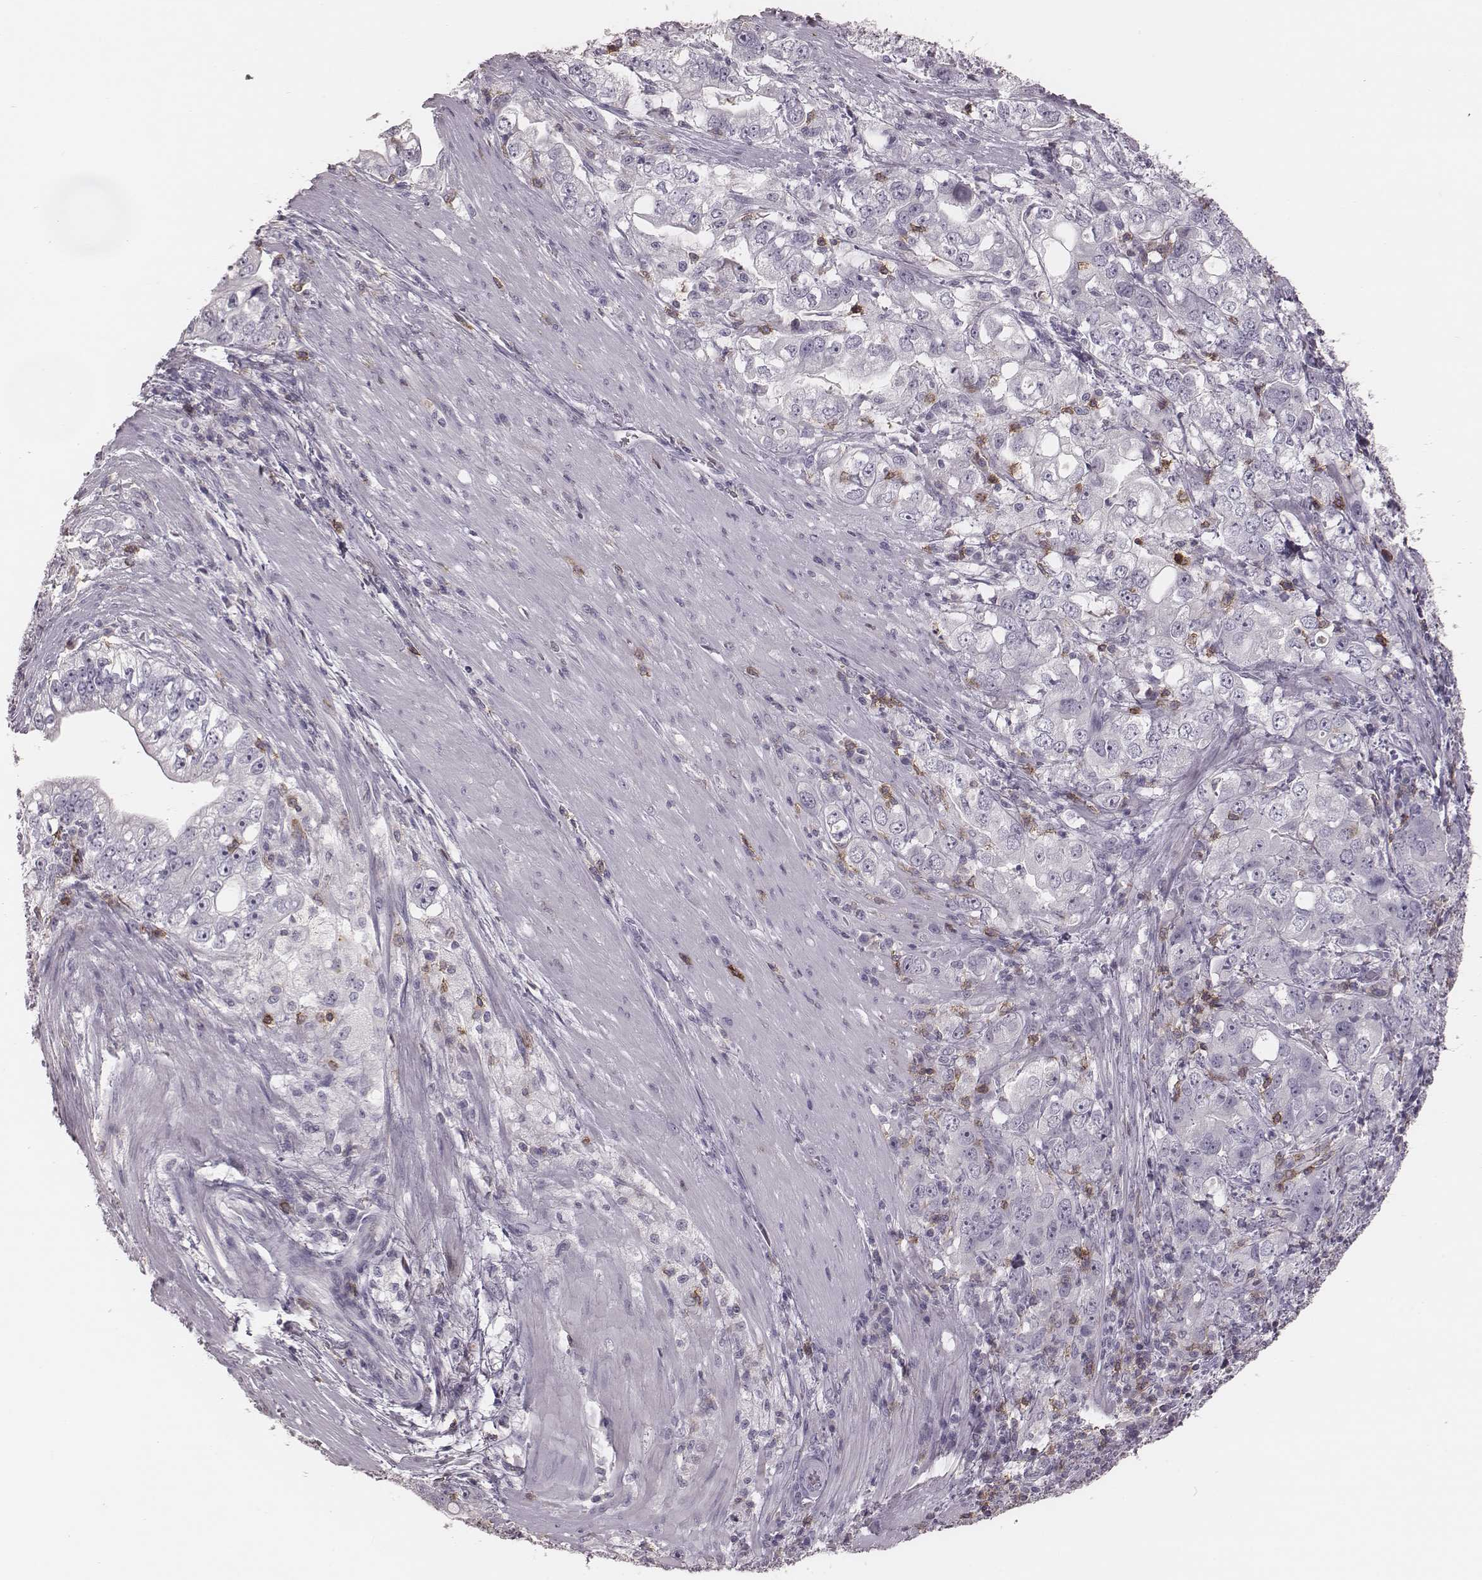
{"staining": {"intensity": "negative", "quantity": "none", "location": "none"}, "tissue": "stomach cancer", "cell_type": "Tumor cells", "image_type": "cancer", "snomed": [{"axis": "morphology", "description": "Adenocarcinoma, NOS"}, {"axis": "topography", "description": "Stomach, lower"}], "caption": "Tumor cells show no significant positivity in stomach cancer (adenocarcinoma).", "gene": "PDCD1", "patient": {"sex": "female", "age": 72}}